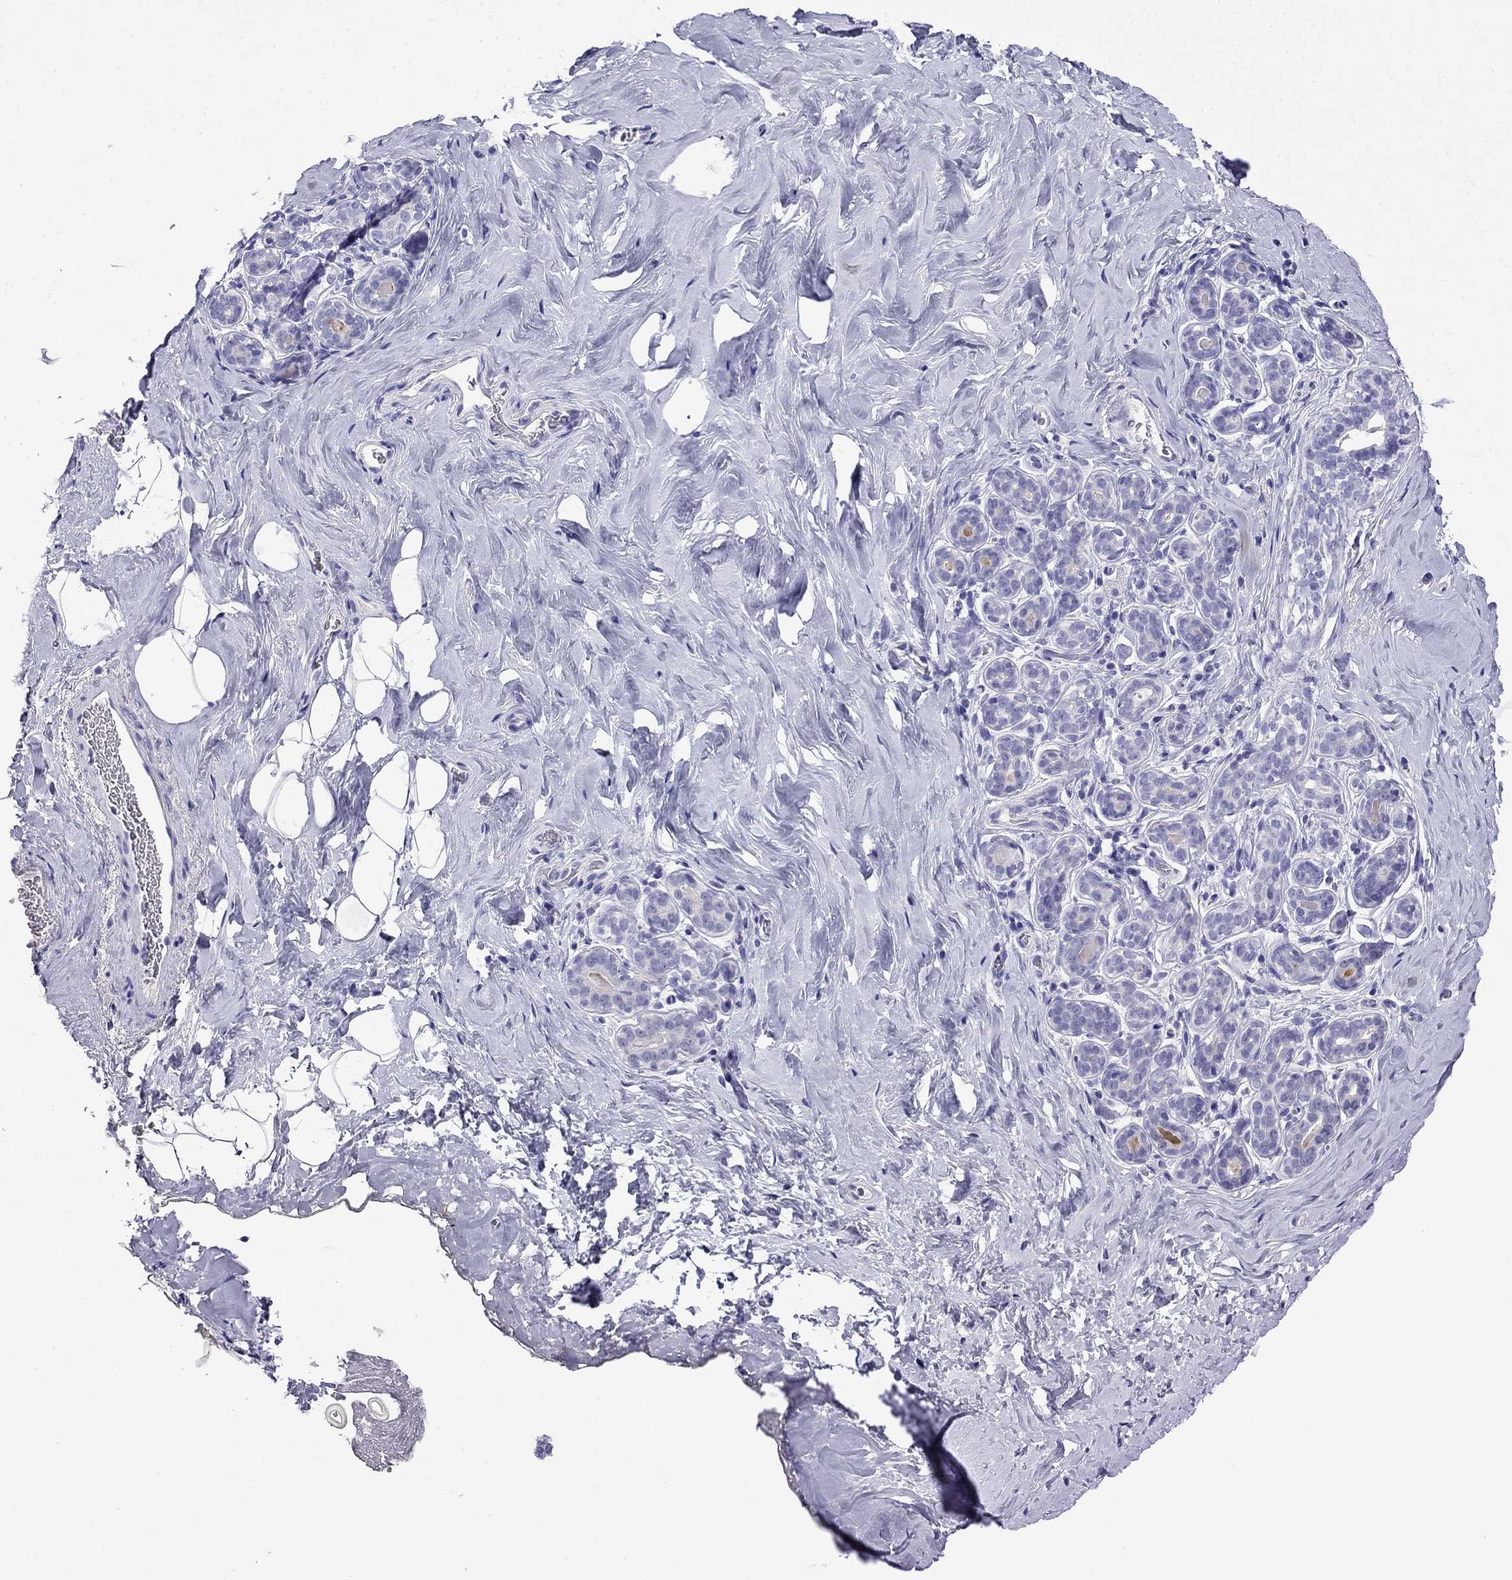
{"staining": {"intensity": "negative", "quantity": "none", "location": "none"}, "tissue": "breast", "cell_type": "Adipocytes", "image_type": "normal", "snomed": [{"axis": "morphology", "description": "Normal tissue, NOS"}, {"axis": "topography", "description": "Skin"}, {"axis": "topography", "description": "Breast"}], "caption": "The histopathology image displays no significant staining in adipocytes of breast. Nuclei are stained in blue.", "gene": "MYO15A", "patient": {"sex": "female", "age": 43}}